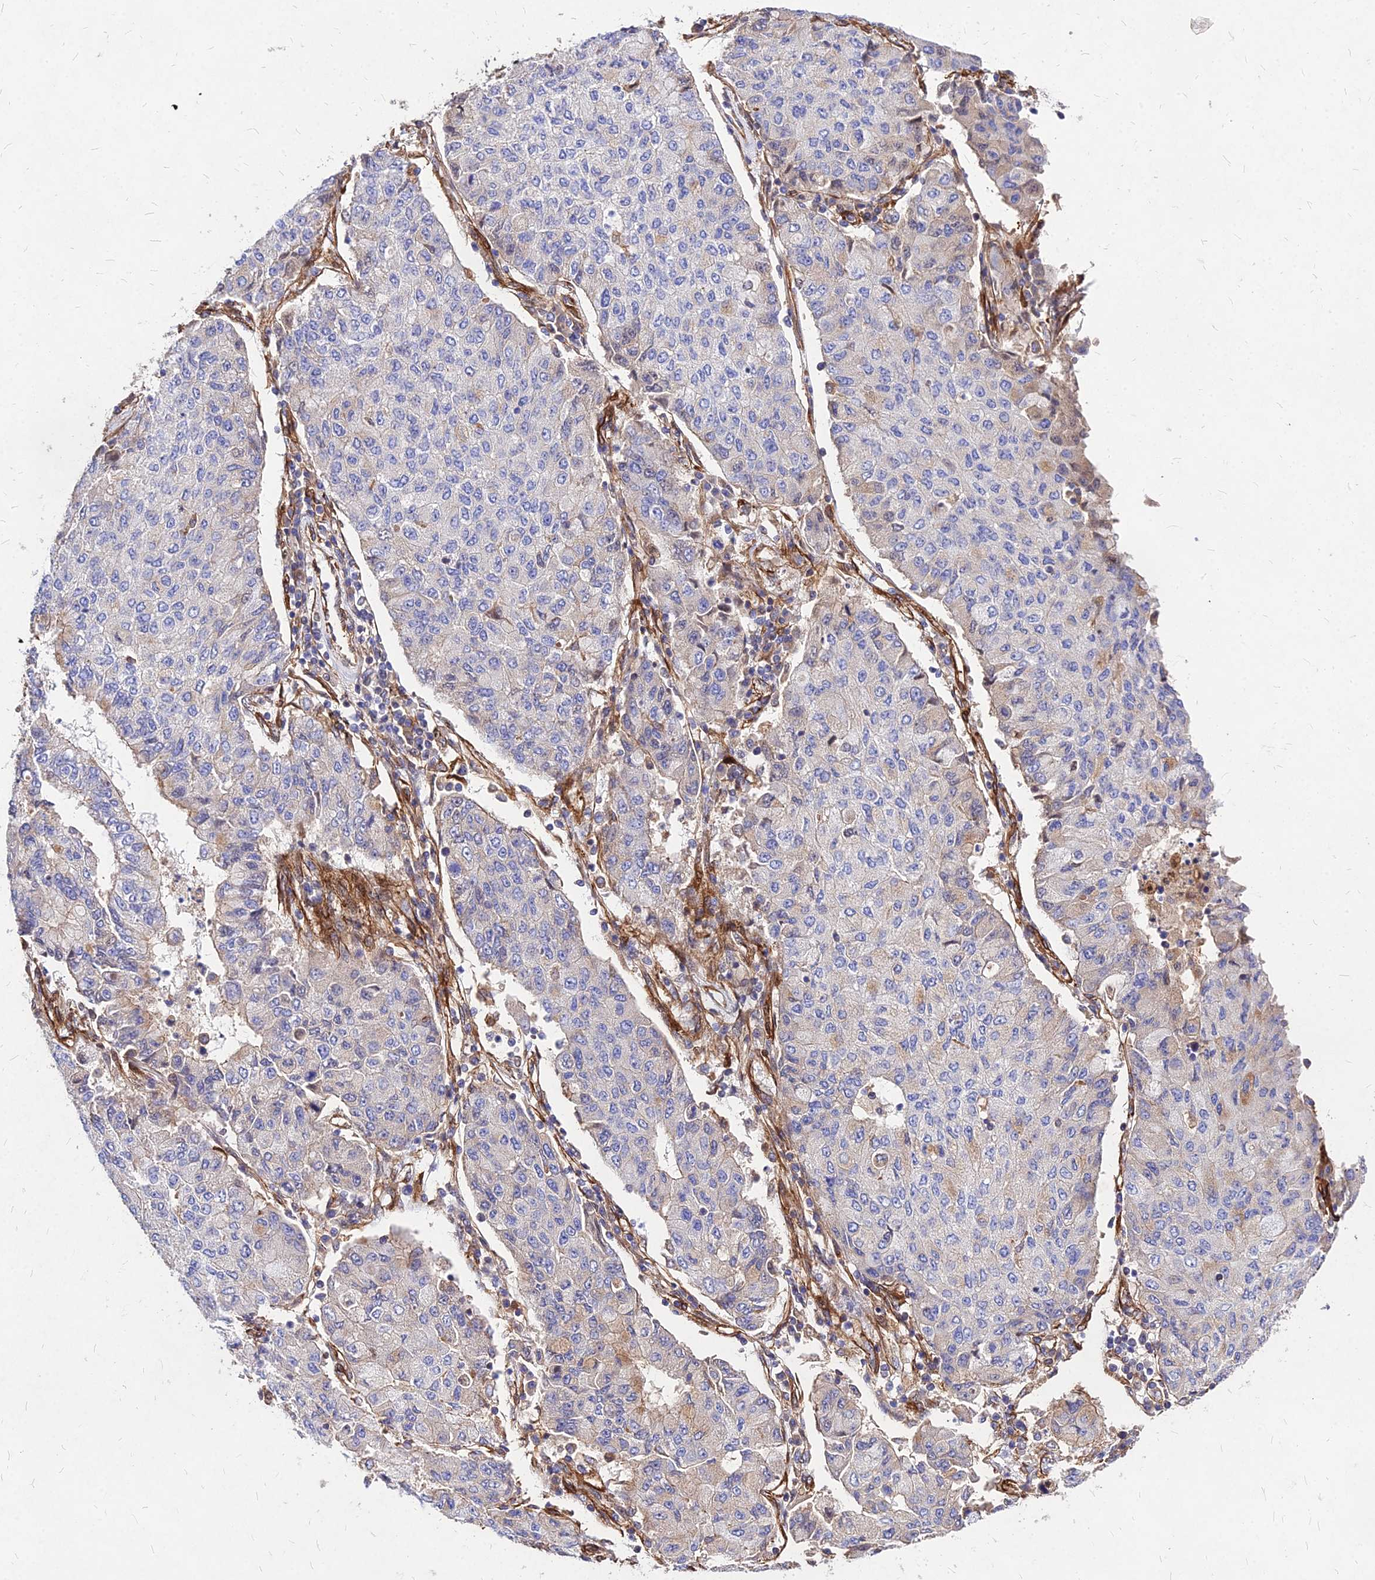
{"staining": {"intensity": "weak", "quantity": "<25%", "location": "cytoplasmic/membranous"}, "tissue": "lung cancer", "cell_type": "Tumor cells", "image_type": "cancer", "snomed": [{"axis": "morphology", "description": "Squamous cell carcinoma, NOS"}, {"axis": "topography", "description": "Lung"}], "caption": "Protein analysis of lung squamous cell carcinoma displays no significant expression in tumor cells.", "gene": "EFCC1", "patient": {"sex": "male", "age": 74}}